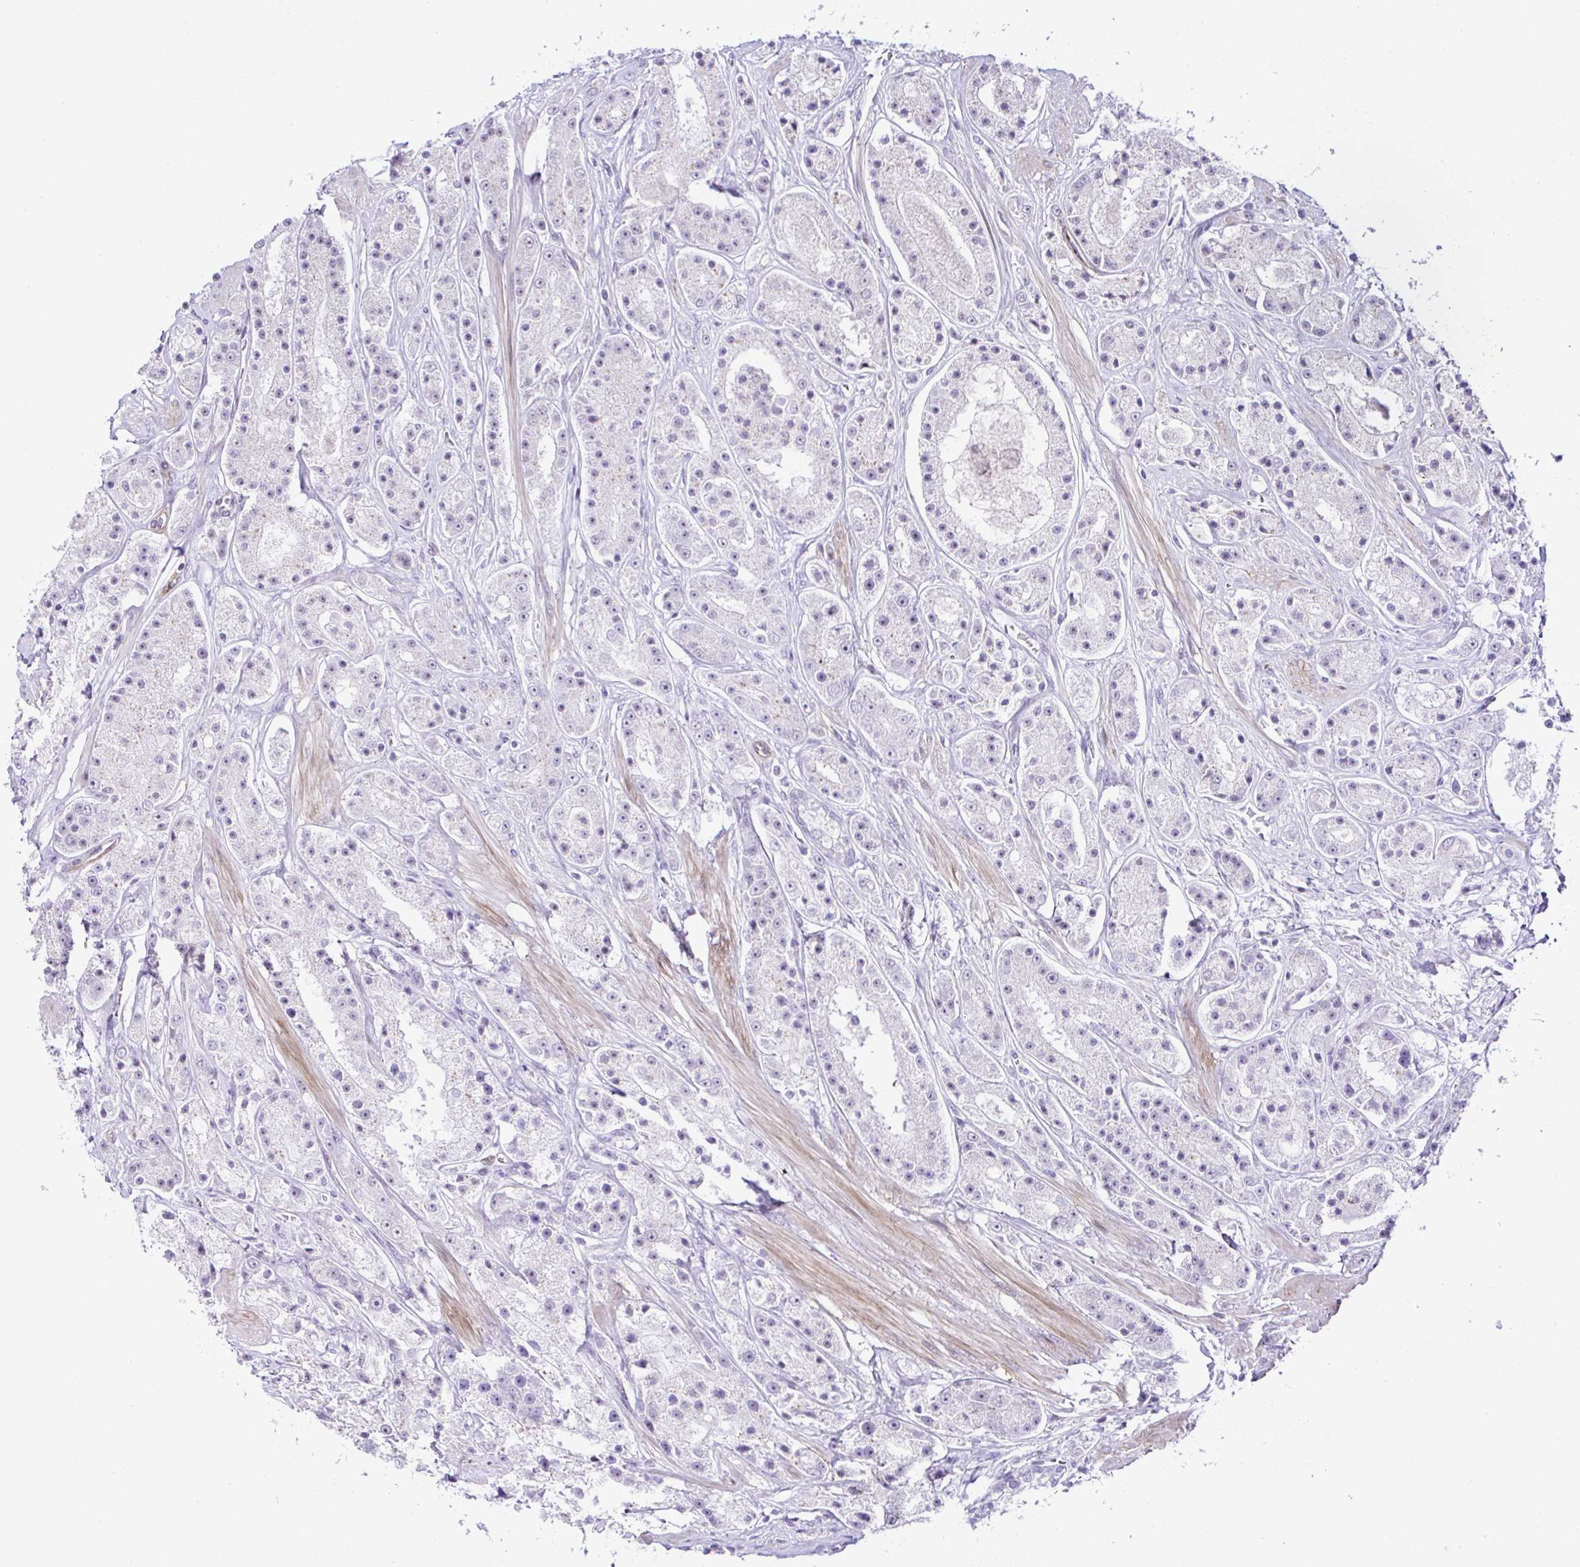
{"staining": {"intensity": "negative", "quantity": "none", "location": "none"}, "tissue": "prostate cancer", "cell_type": "Tumor cells", "image_type": "cancer", "snomed": [{"axis": "morphology", "description": "Adenocarcinoma, High grade"}, {"axis": "topography", "description": "Prostate"}], "caption": "Immunohistochemistry micrograph of human prostate adenocarcinoma (high-grade) stained for a protein (brown), which displays no expression in tumor cells.", "gene": "FBXO34", "patient": {"sex": "male", "age": 67}}